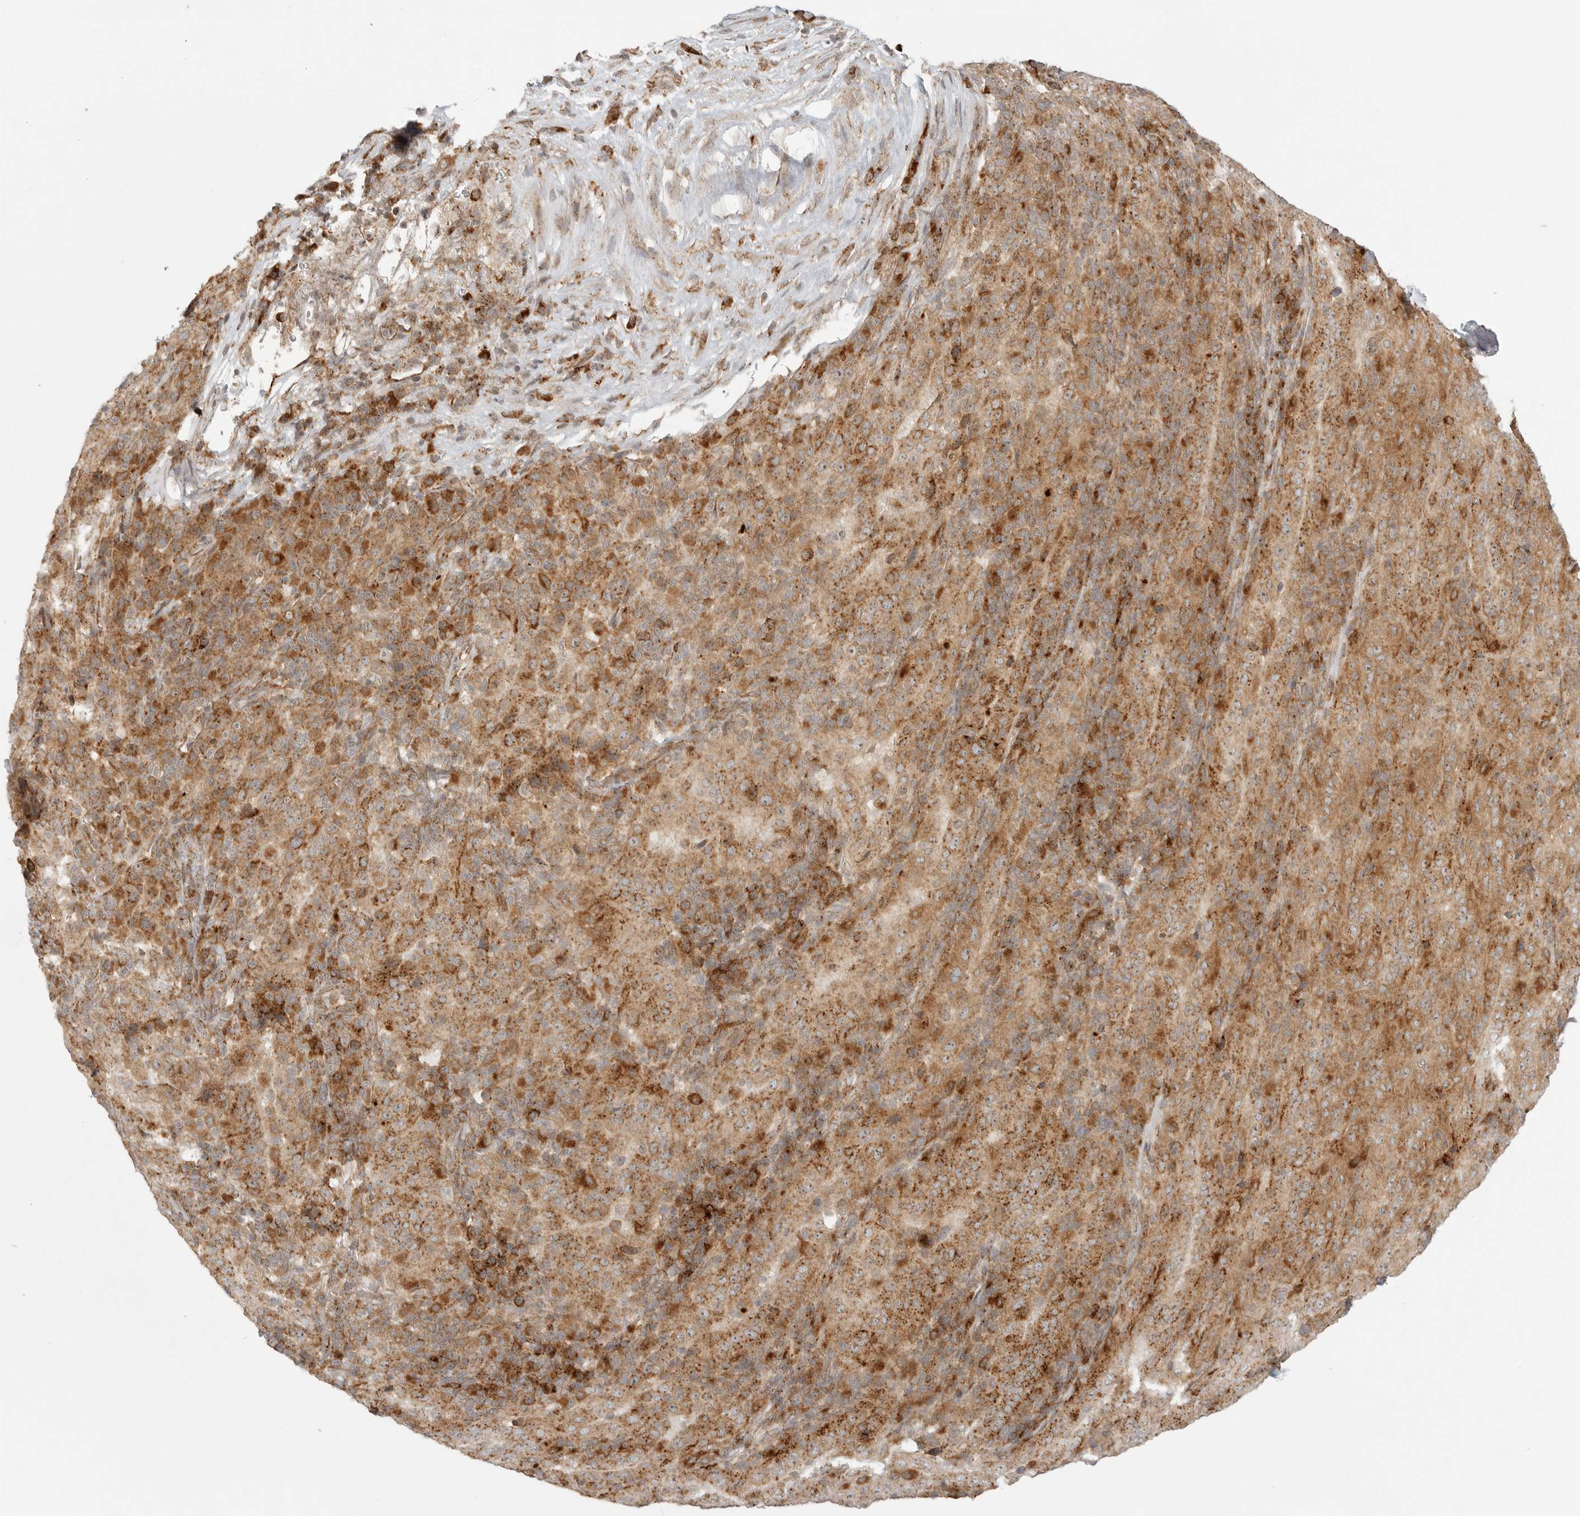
{"staining": {"intensity": "moderate", "quantity": ">75%", "location": "cytoplasmic/membranous"}, "tissue": "pancreatic cancer", "cell_type": "Tumor cells", "image_type": "cancer", "snomed": [{"axis": "morphology", "description": "Adenocarcinoma, NOS"}, {"axis": "topography", "description": "Pancreas"}], "caption": "Protein analysis of pancreatic cancer (adenocarcinoma) tissue displays moderate cytoplasmic/membranous positivity in about >75% of tumor cells.", "gene": "IDUA", "patient": {"sex": "male", "age": 63}}